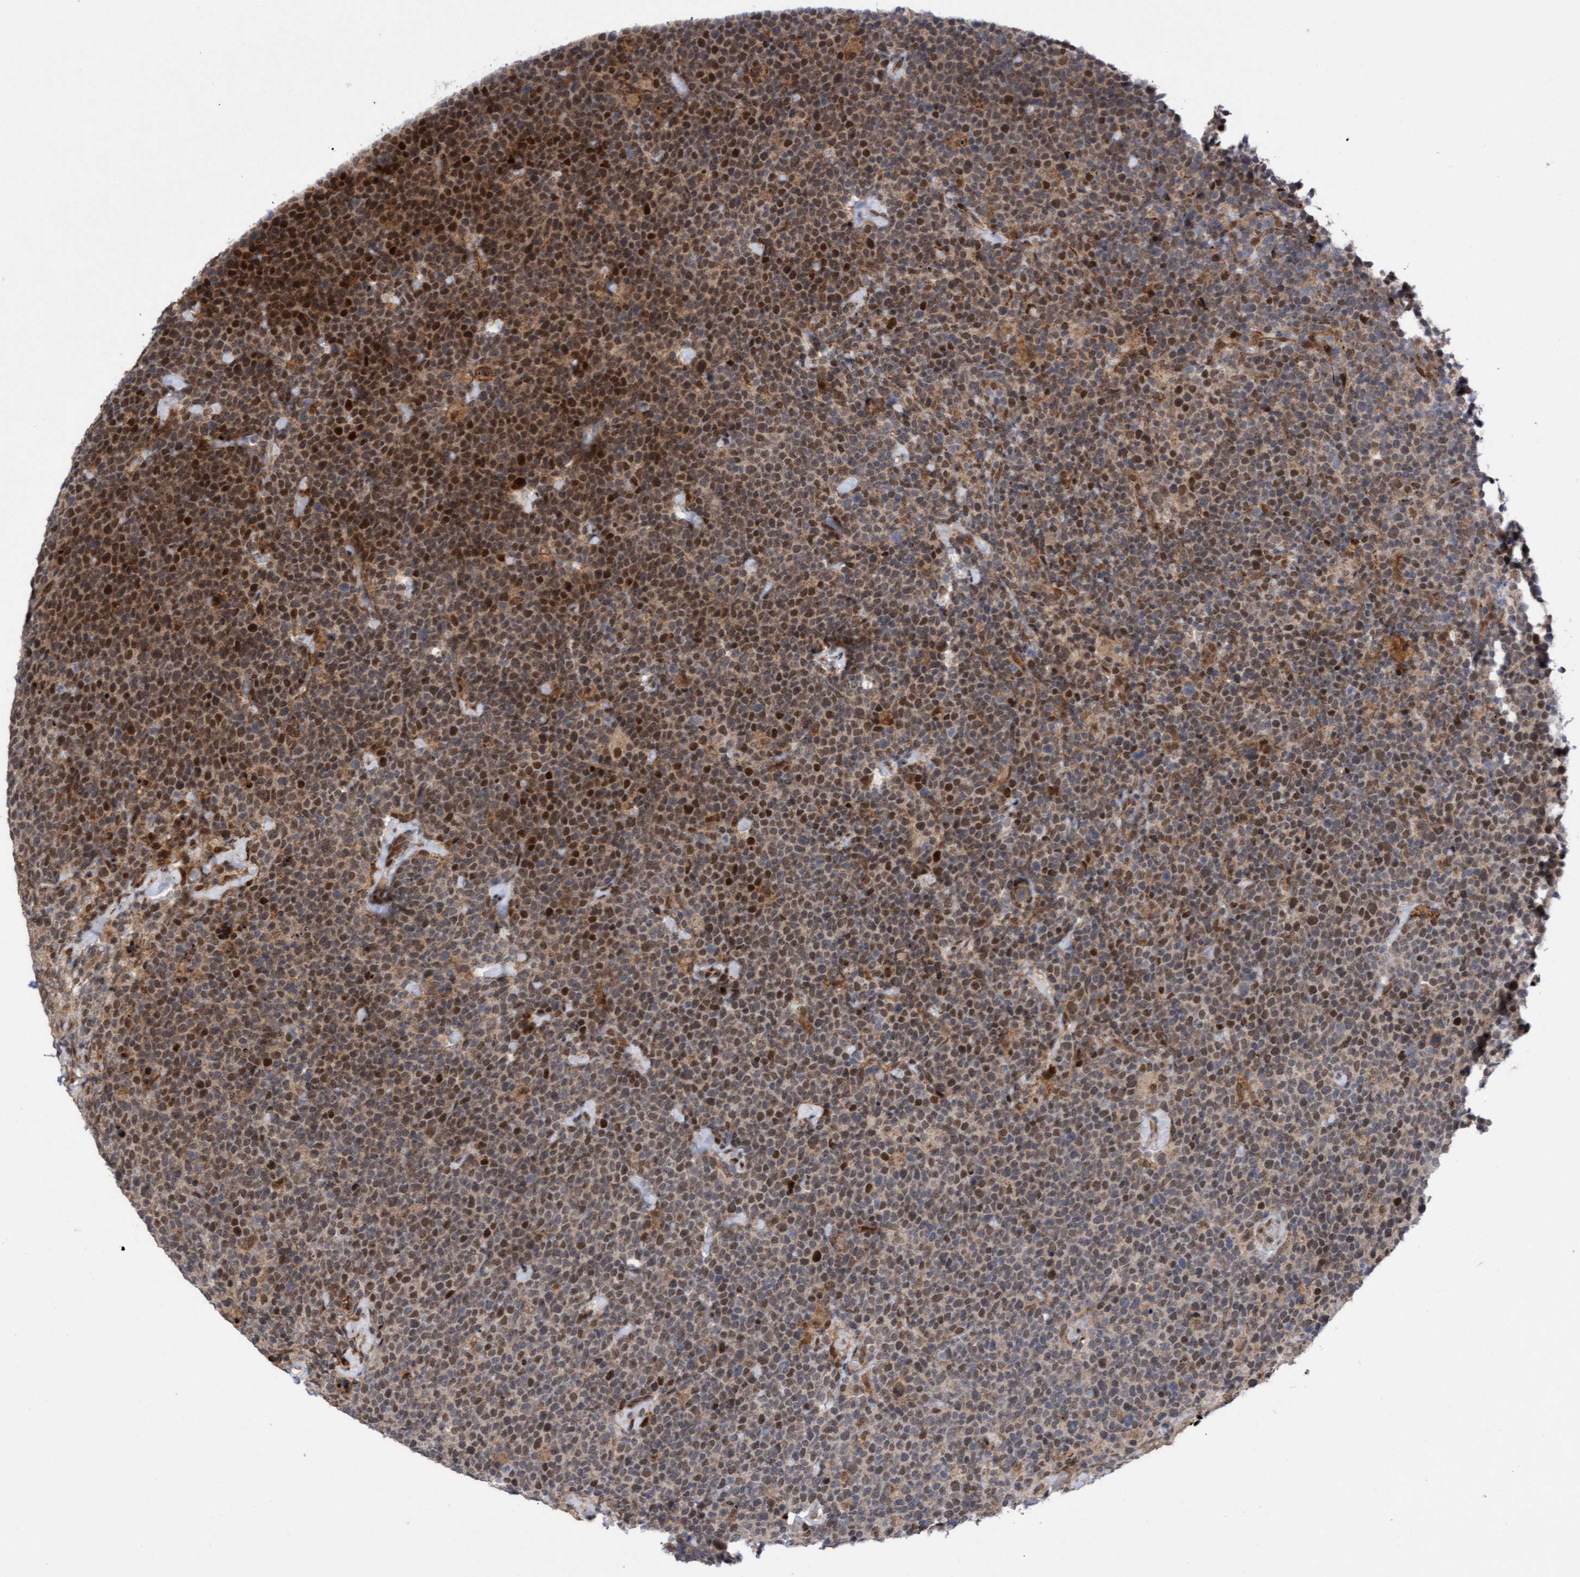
{"staining": {"intensity": "moderate", "quantity": ">75%", "location": "cytoplasmic/membranous,nuclear"}, "tissue": "lymphoma", "cell_type": "Tumor cells", "image_type": "cancer", "snomed": [{"axis": "morphology", "description": "Malignant lymphoma, non-Hodgkin's type, High grade"}, {"axis": "topography", "description": "Lymph node"}], "caption": "An IHC photomicrograph of tumor tissue is shown. Protein staining in brown highlights moderate cytoplasmic/membranous and nuclear positivity in malignant lymphoma, non-Hodgkin's type (high-grade) within tumor cells.", "gene": "TANC2", "patient": {"sex": "male", "age": 61}}